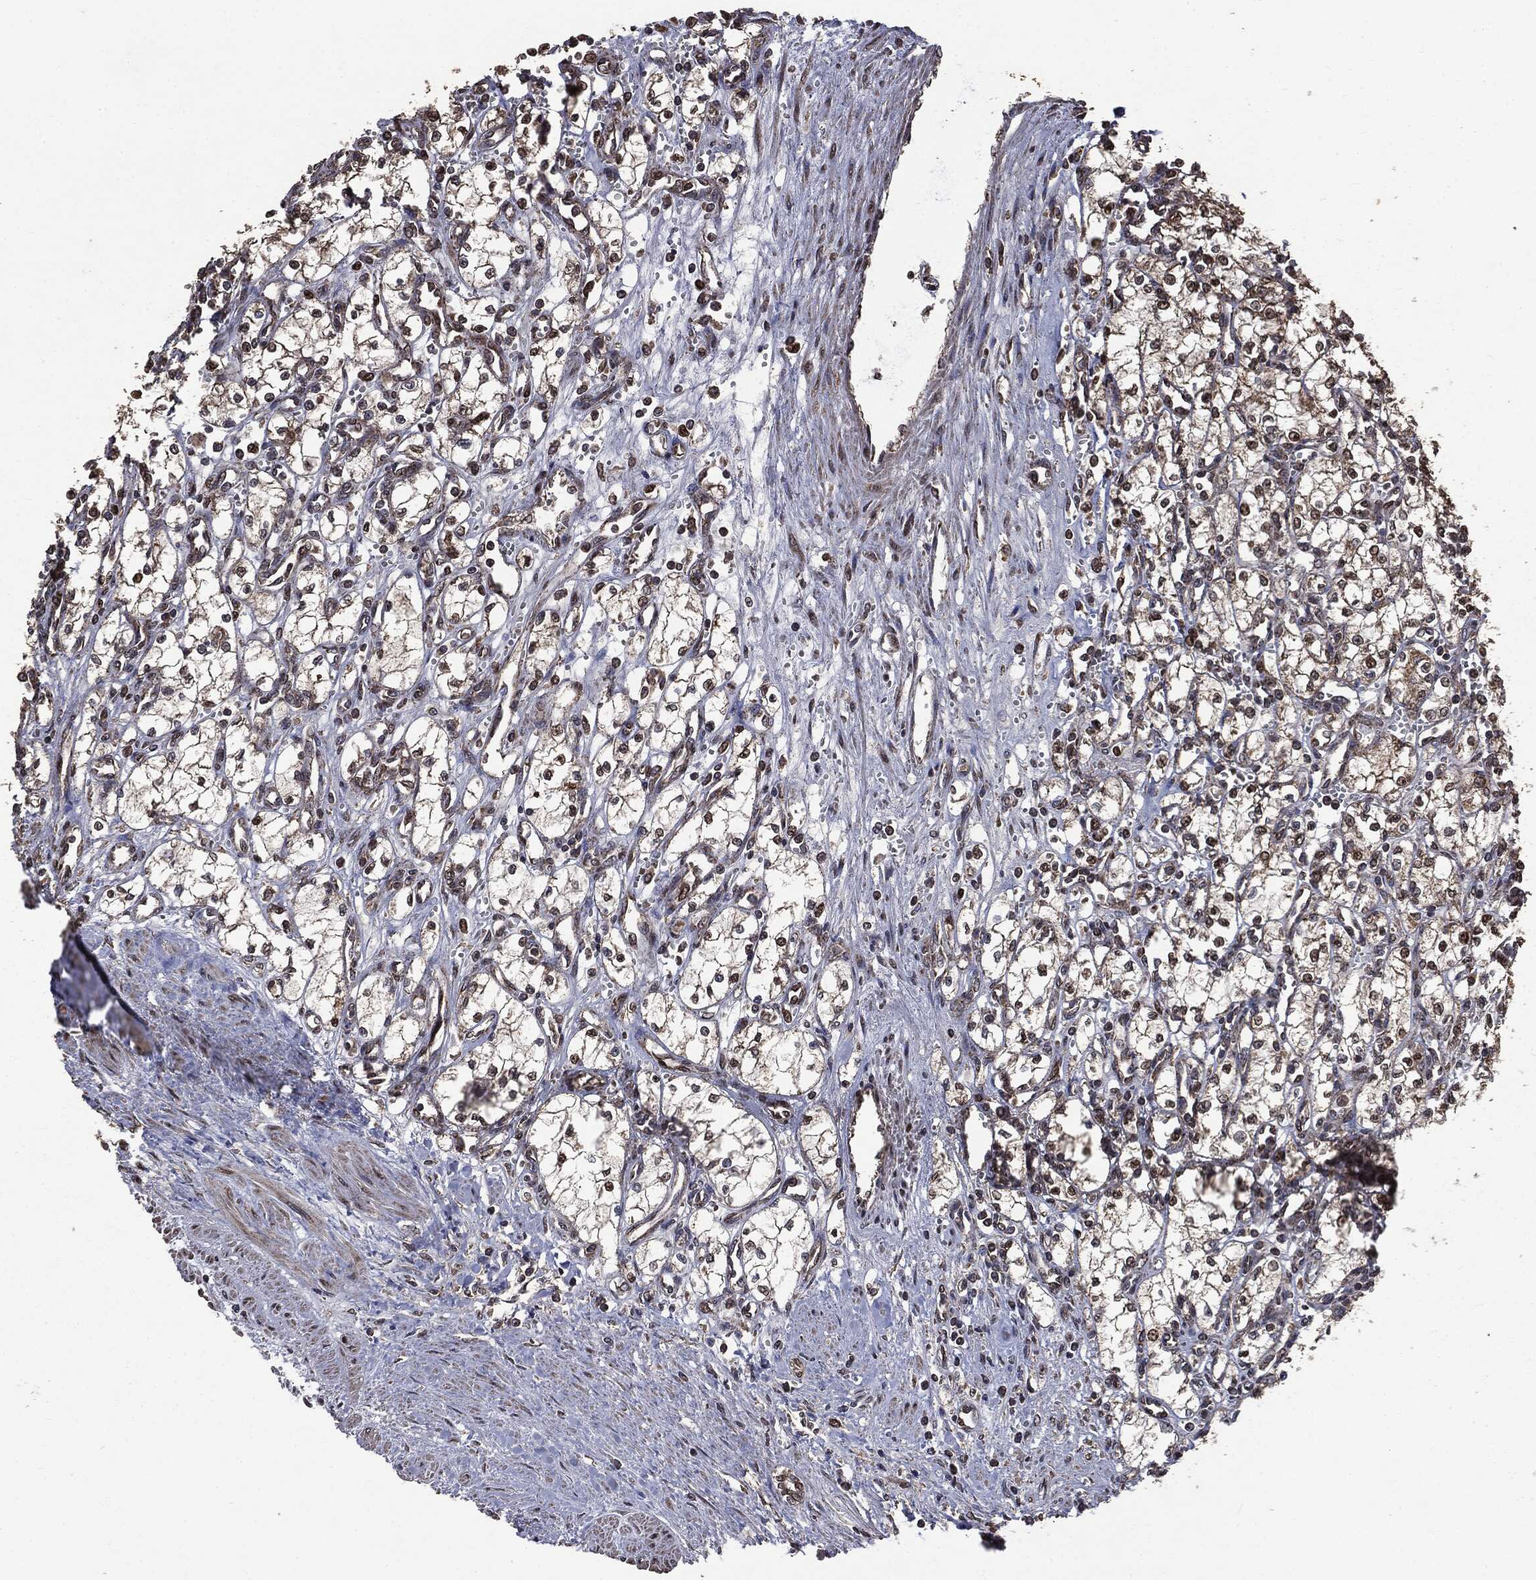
{"staining": {"intensity": "moderate", "quantity": "<25%", "location": "nuclear"}, "tissue": "renal cancer", "cell_type": "Tumor cells", "image_type": "cancer", "snomed": [{"axis": "morphology", "description": "Adenocarcinoma, NOS"}, {"axis": "topography", "description": "Kidney"}], "caption": "Immunohistochemical staining of adenocarcinoma (renal) exhibits moderate nuclear protein staining in about <25% of tumor cells.", "gene": "PPP6R2", "patient": {"sex": "male", "age": 59}}